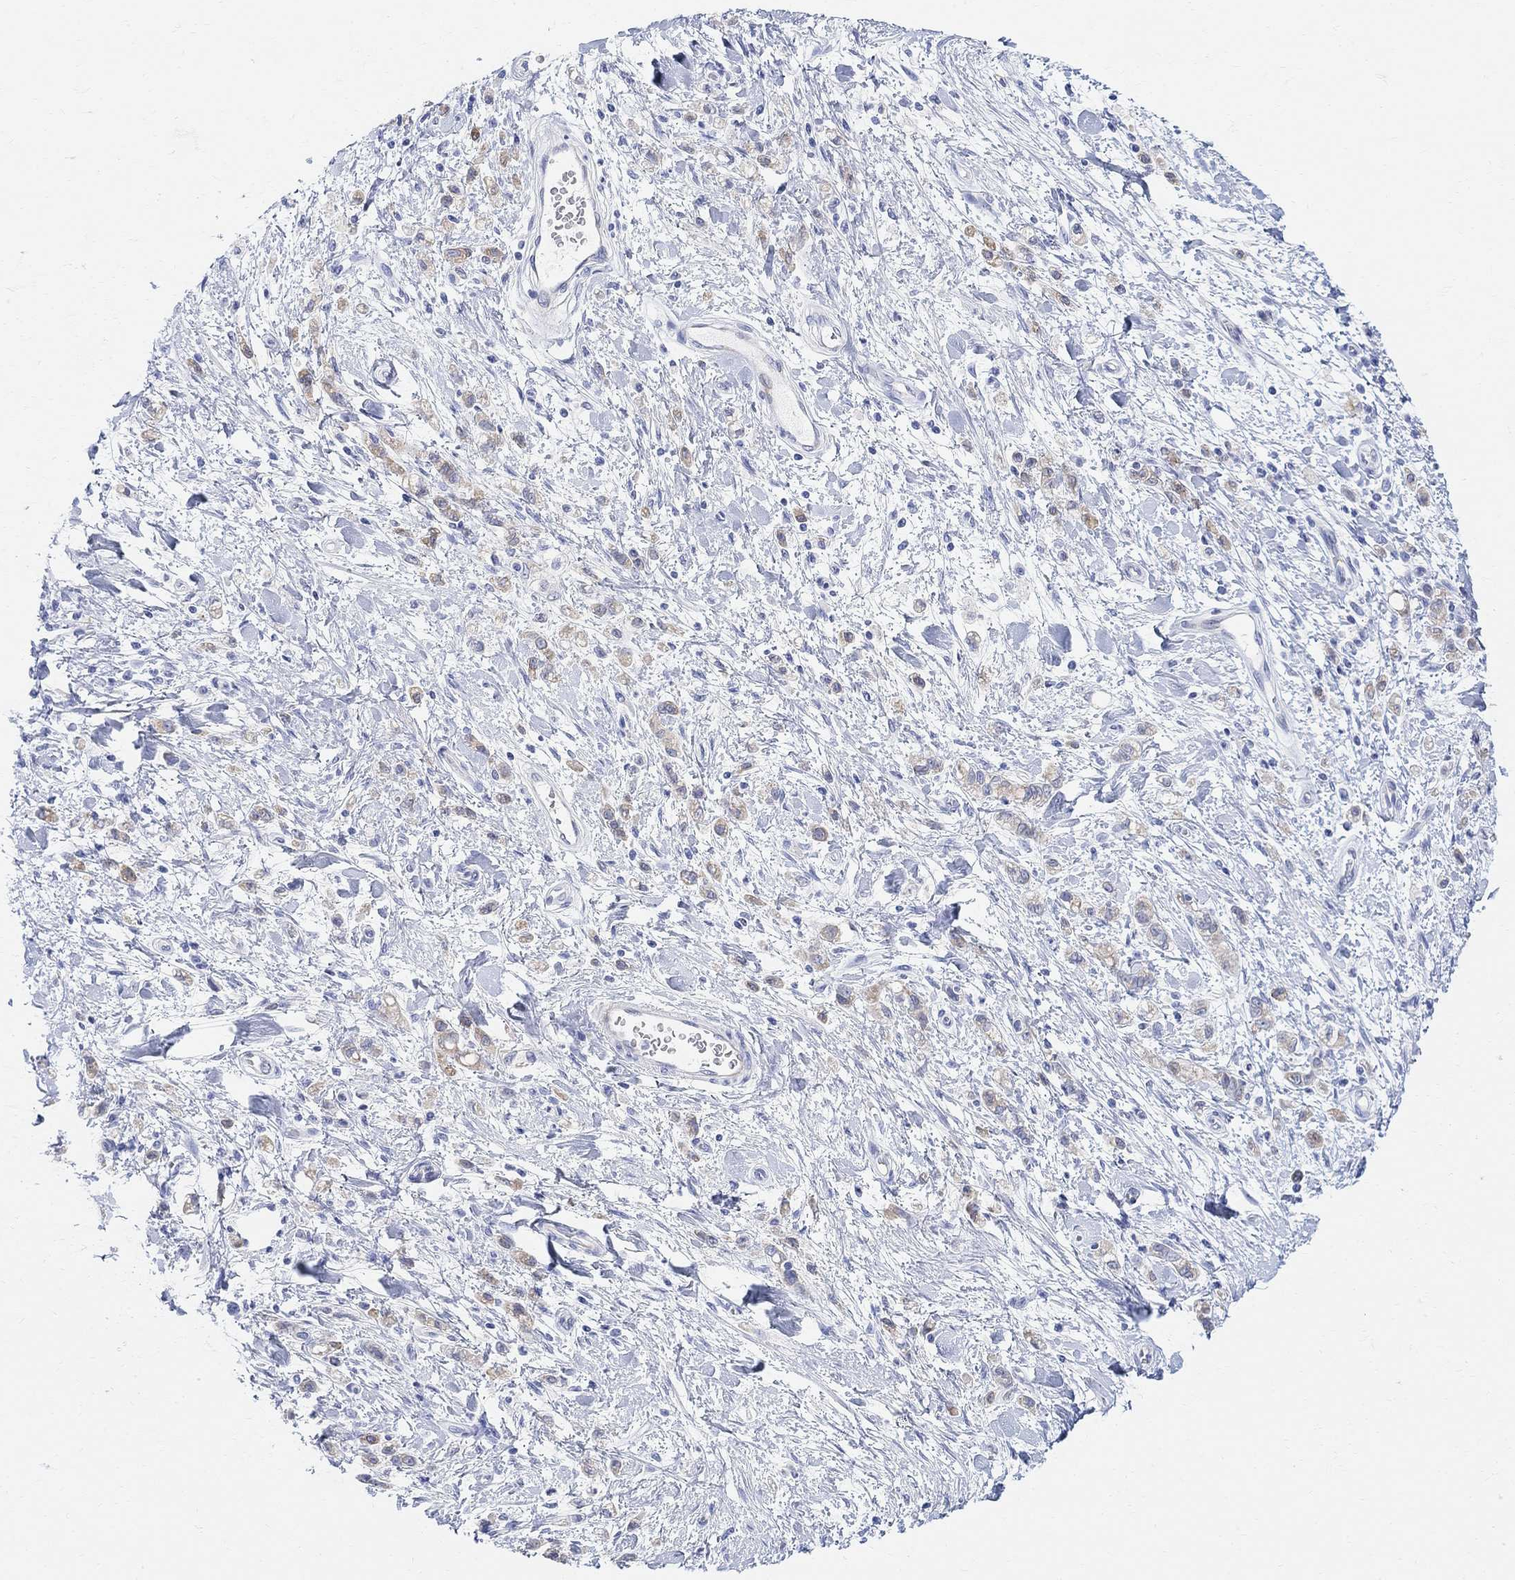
{"staining": {"intensity": "weak", "quantity": "25%-75%", "location": "cytoplasmic/membranous"}, "tissue": "stomach cancer", "cell_type": "Tumor cells", "image_type": "cancer", "snomed": [{"axis": "morphology", "description": "Adenocarcinoma, NOS"}, {"axis": "topography", "description": "Stomach"}], "caption": "Protein positivity by immunohistochemistry (IHC) exhibits weak cytoplasmic/membranous staining in about 25%-75% of tumor cells in stomach adenocarcinoma.", "gene": "RETNLB", "patient": {"sex": "male", "age": 77}}